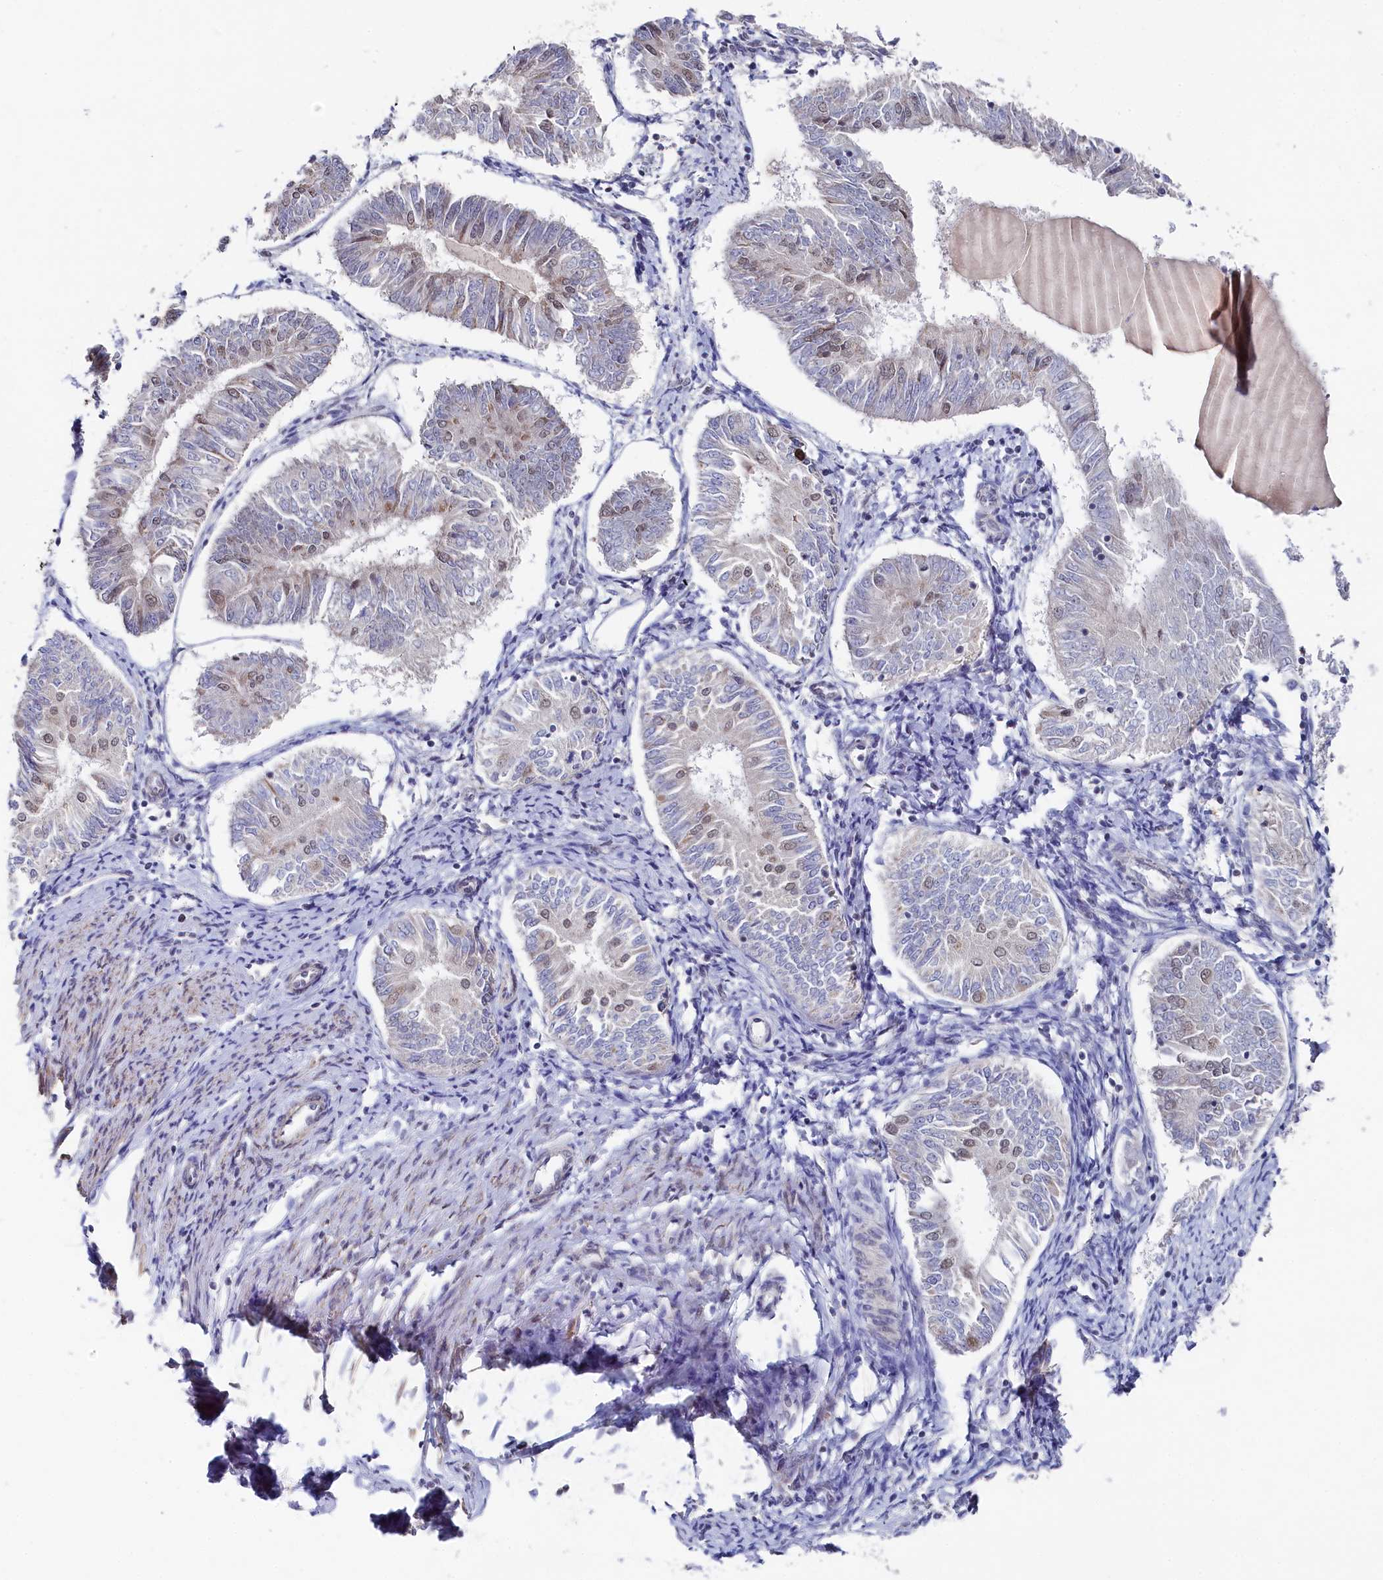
{"staining": {"intensity": "weak", "quantity": "<25%", "location": "nuclear"}, "tissue": "endometrial cancer", "cell_type": "Tumor cells", "image_type": "cancer", "snomed": [{"axis": "morphology", "description": "Adenocarcinoma, NOS"}, {"axis": "topography", "description": "Endometrium"}], "caption": "Endometrial adenocarcinoma was stained to show a protein in brown. There is no significant expression in tumor cells.", "gene": "TIGD4", "patient": {"sex": "female", "age": 58}}